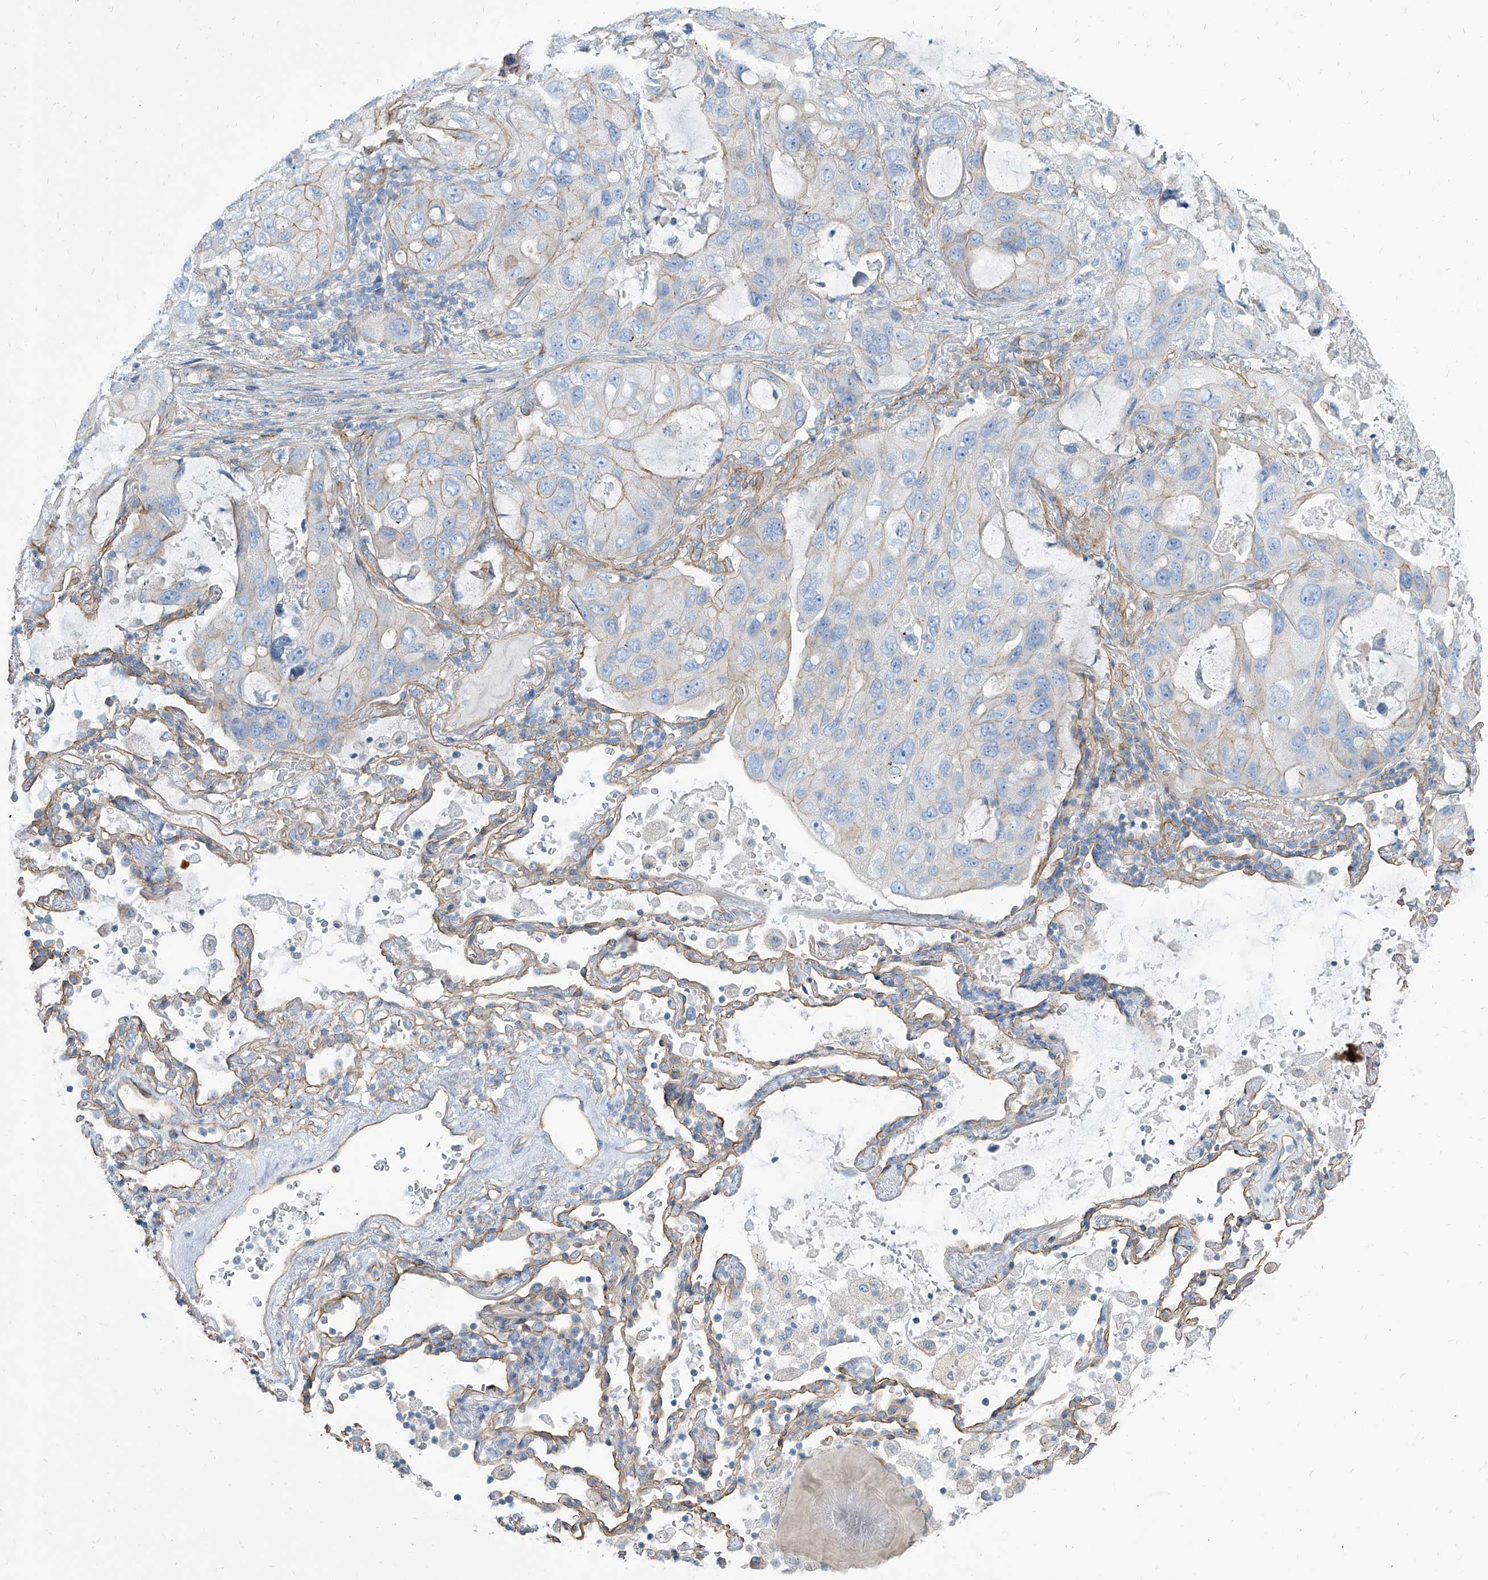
{"staining": {"intensity": "weak", "quantity": "<25%", "location": "cytoplasmic/membranous"}, "tissue": "lung cancer", "cell_type": "Tumor cells", "image_type": "cancer", "snomed": [{"axis": "morphology", "description": "Squamous cell carcinoma, NOS"}, {"axis": "topography", "description": "Lung"}], "caption": "DAB (3,3'-diaminobenzidine) immunohistochemical staining of human lung squamous cell carcinoma demonstrates no significant expression in tumor cells.", "gene": "TXLNB", "patient": {"sex": "female", "age": 73}}